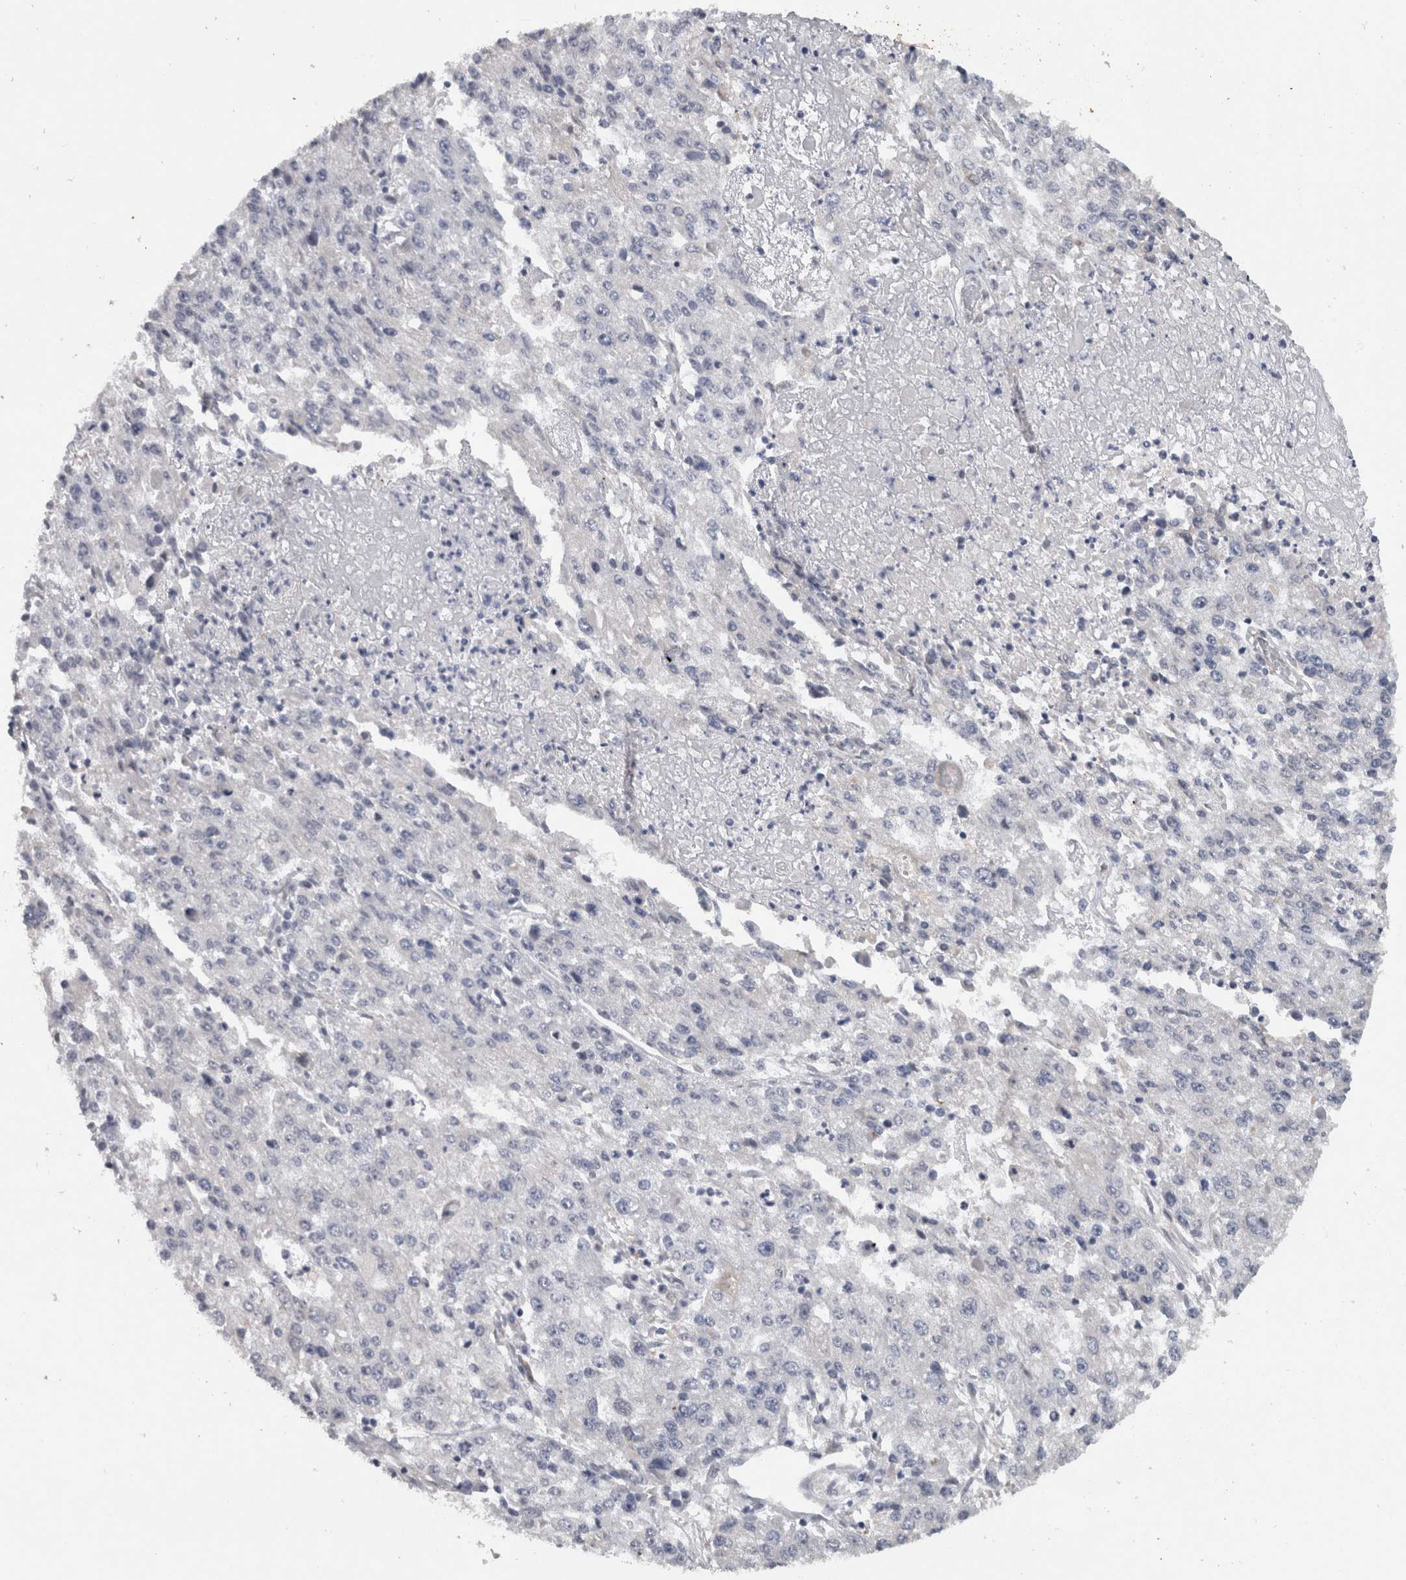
{"staining": {"intensity": "negative", "quantity": "none", "location": "none"}, "tissue": "endometrial cancer", "cell_type": "Tumor cells", "image_type": "cancer", "snomed": [{"axis": "morphology", "description": "Adenocarcinoma, NOS"}, {"axis": "topography", "description": "Endometrium"}], "caption": "Immunohistochemistry histopathology image of human endometrial cancer (adenocarcinoma) stained for a protein (brown), which displays no positivity in tumor cells.", "gene": "PRXL2A", "patient": {"sex": "female", "age": 49}}